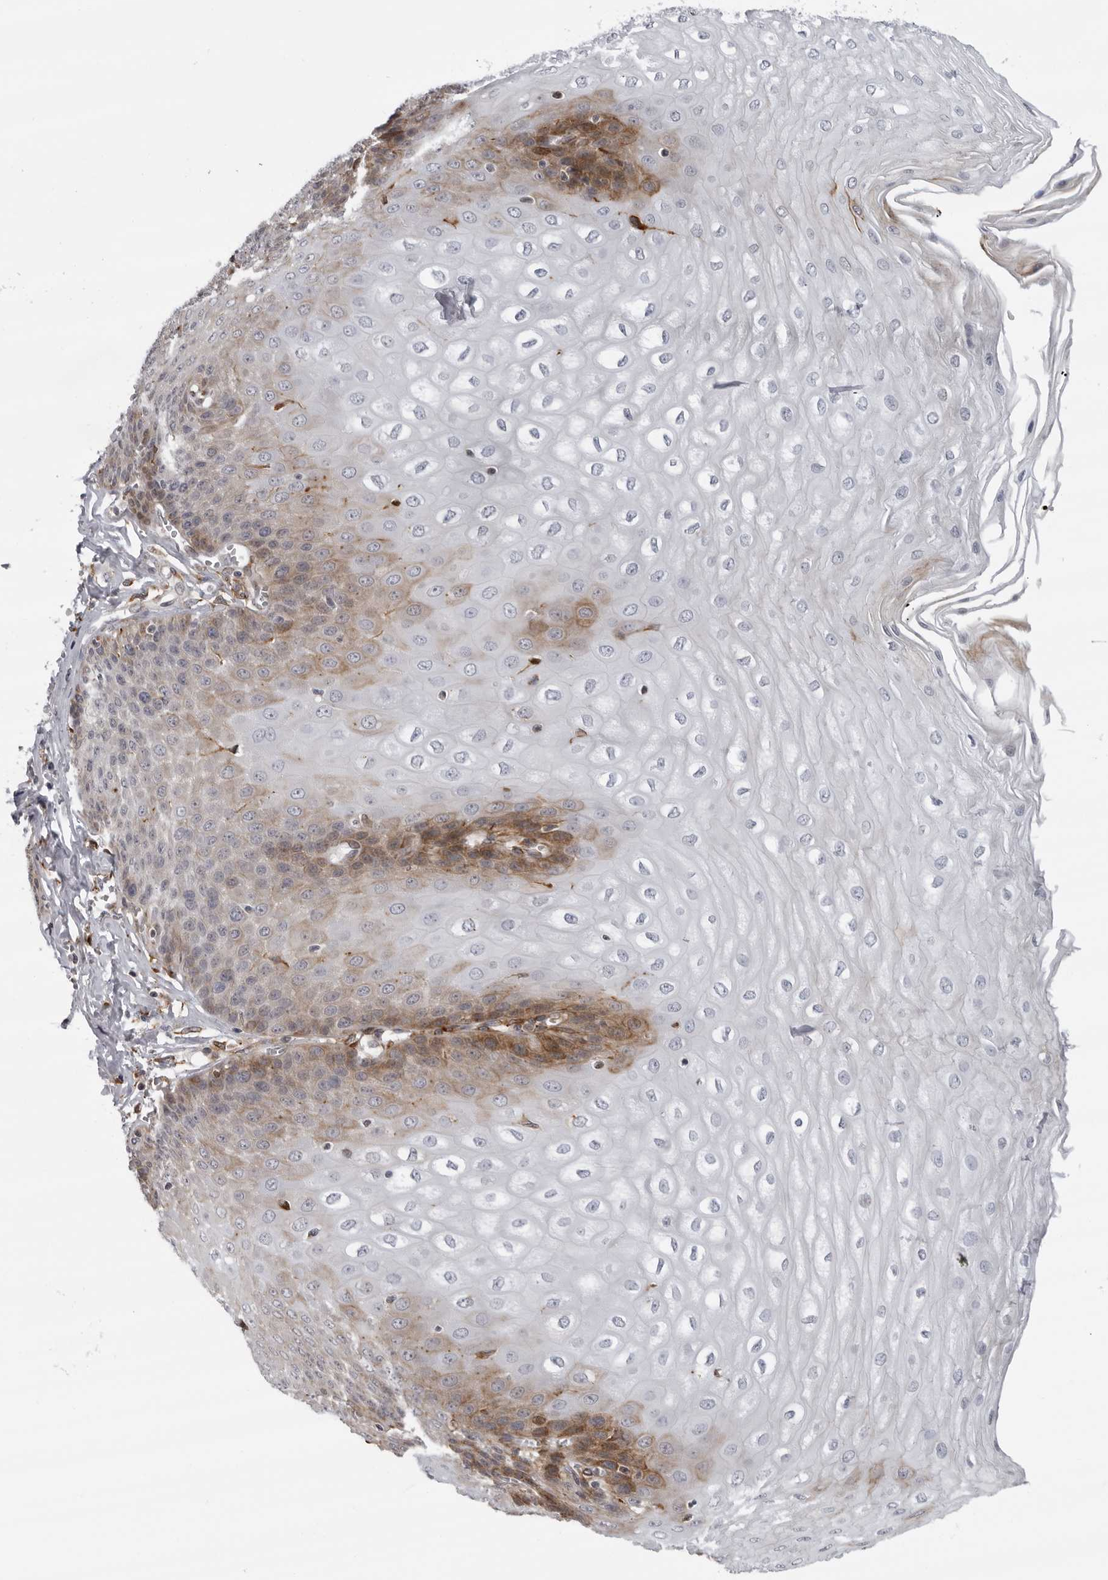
{"staining": {"intensity": "moderate", "quantity": "25%-75%", "location": "cytoplasmic/membranous"}, "tissue": "esophagus", "cell_type": "Squamous epithelial cells", "image_type": "normal", "snomed": [{"axis": "morphology", "description": "Normal tissue, NOS"}, {"axis": "topography", "description": "Esophagus"}], "caption": "DAB (3,3'-diaminobenzidine) immunohistochemical staining of normal human esophagus exhibits moderate cytoplasmic/membranous protein expression in approximately 25%-75% of squamous epithelial cells. (IHC, brightfield microscopy, high magnification).", "gene": "ALPK2", "patient": {"sex": "male", "age": 60}}